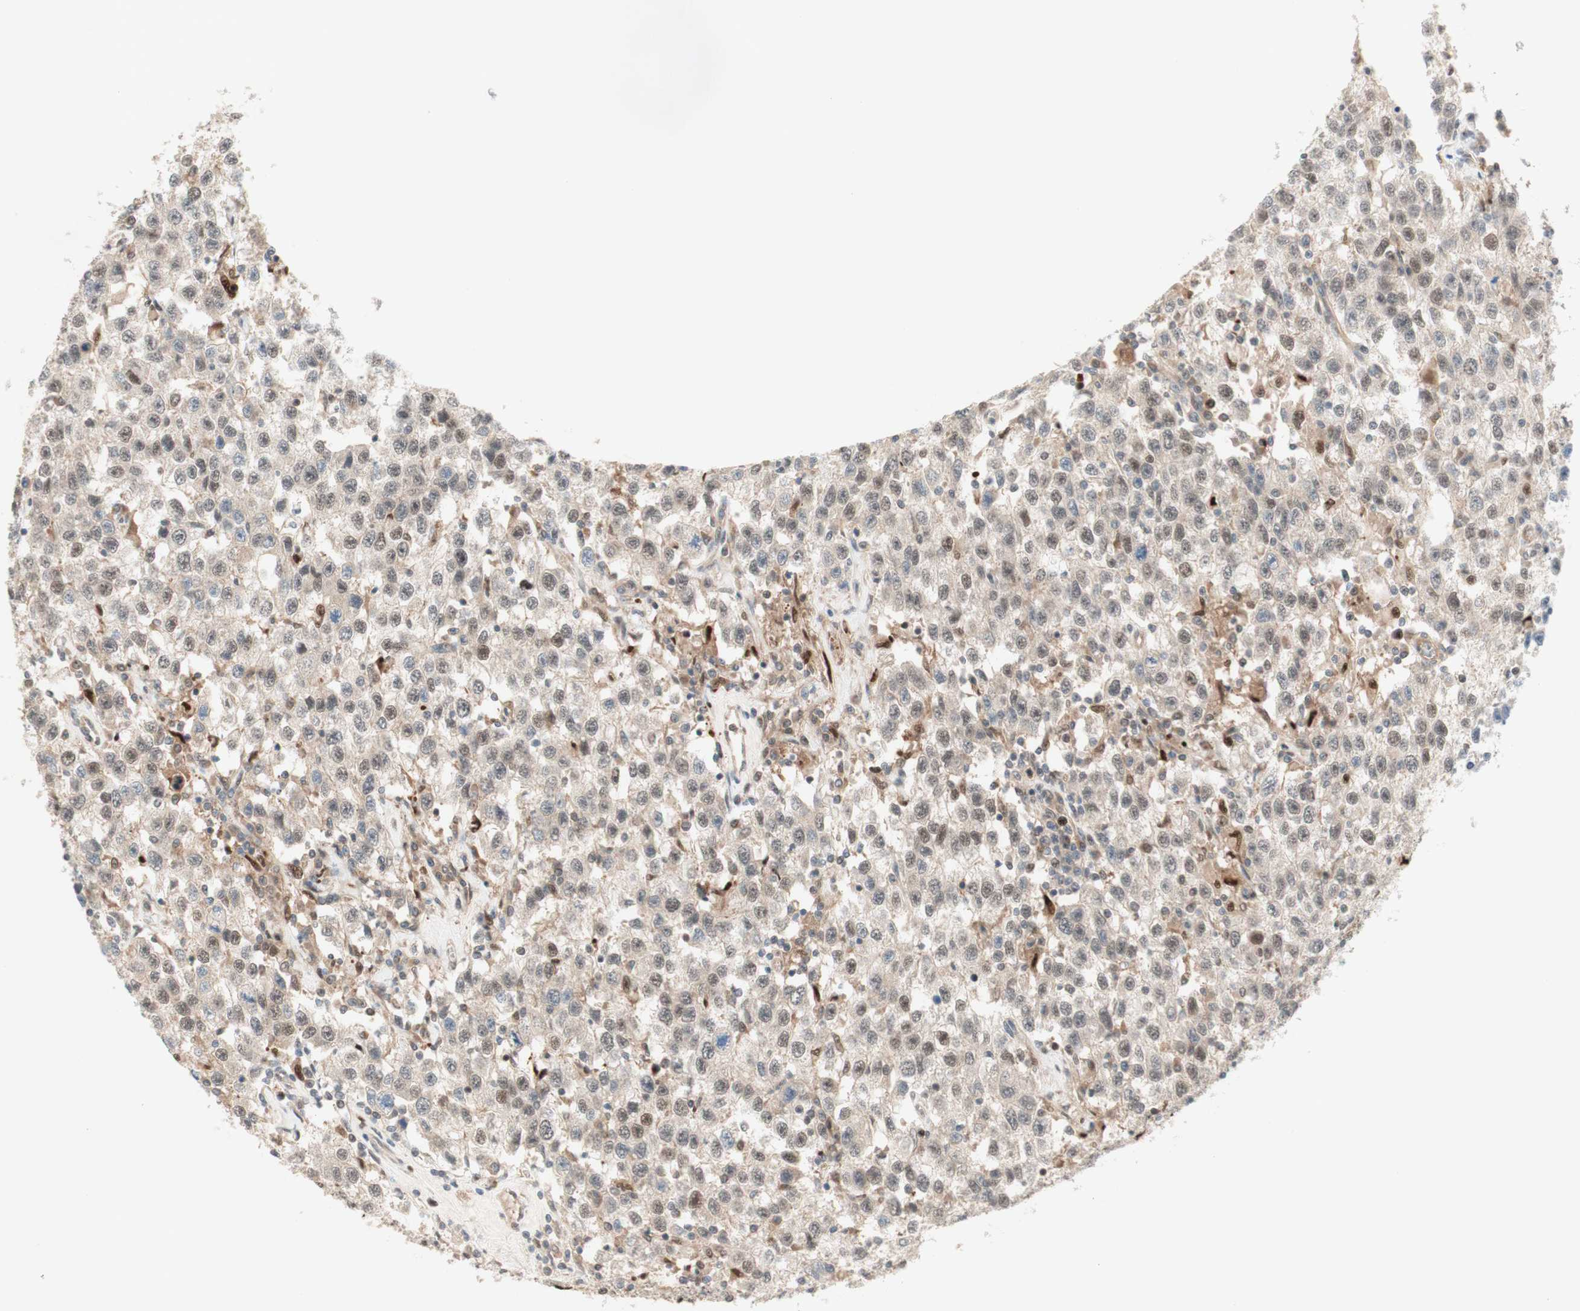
{"staining": {"intensity": "weak", "quantity": "25%-75%", "location": "nuclear"}, "tissue": "testis cancer", "cell_type": "Tumor cells", "image_type": "cancer", "snomed": [{"axis": "morphology", "description": "Seminoma, NOS"}, {"axis": "topography", "description": "Testis"}], "caption": "Immunohistochemical staining of human testis cancer exhibits weak nuclear protein expression in about 25%-75% of tumor cells.", "gene": "RFNG", "patient": {"sex": "male", "age": 41}}